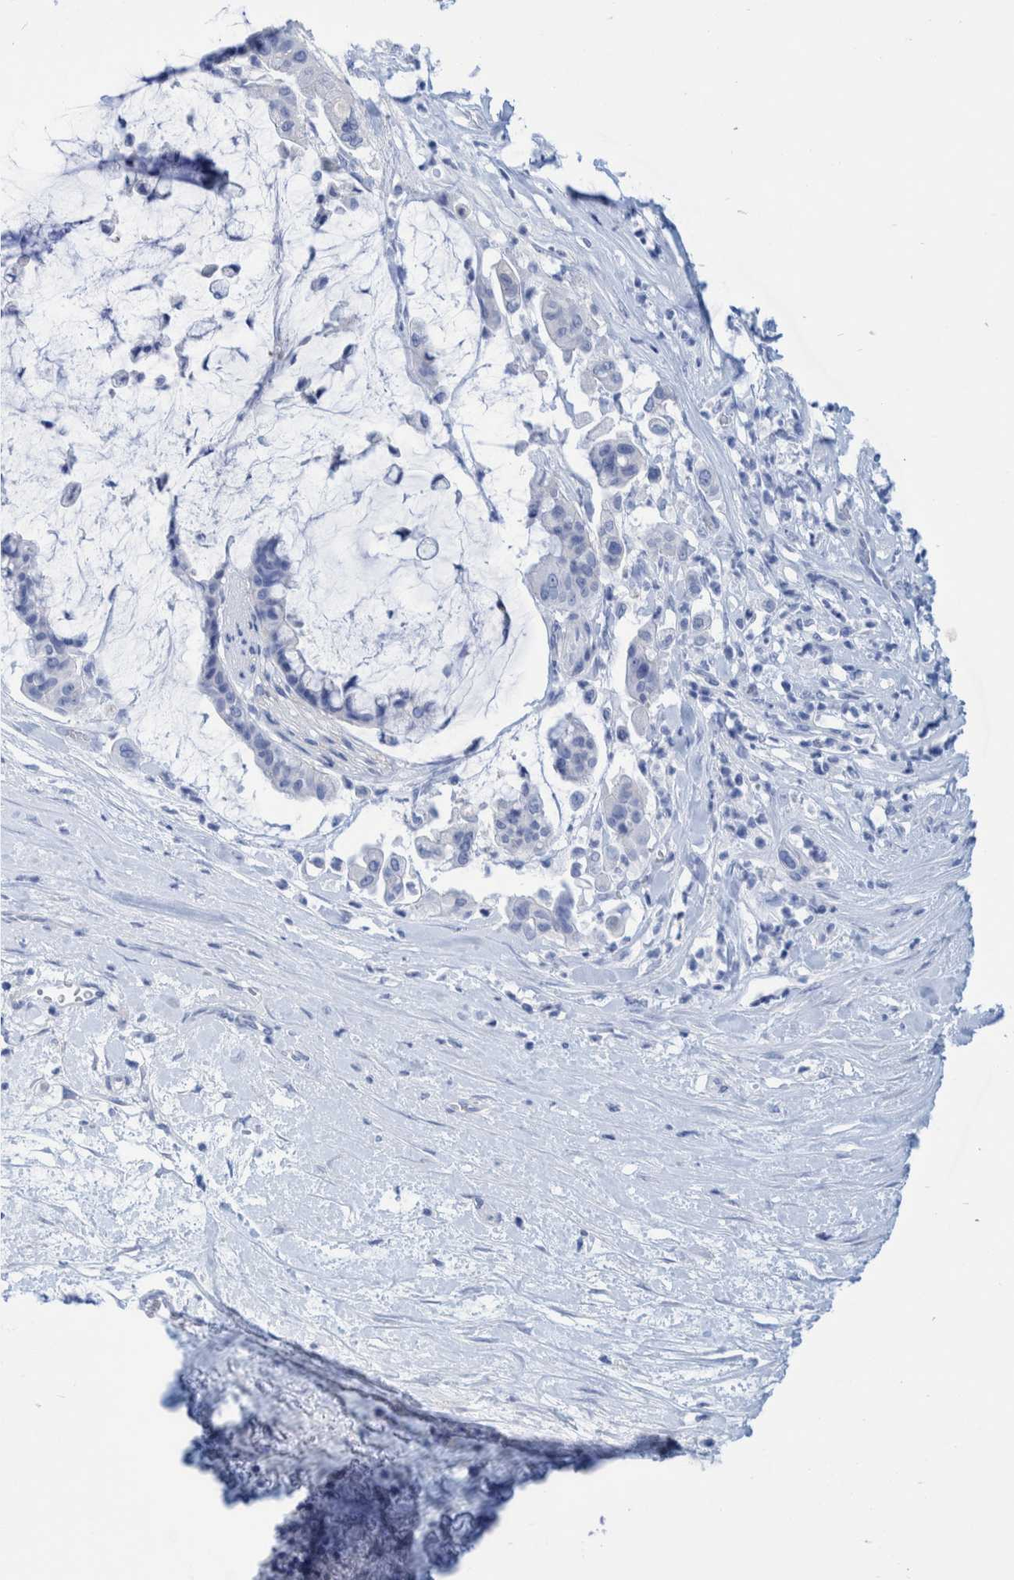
{"staining": {"intensity": "negative", "quantity": "none", "location": "none"}, "tissue": "pancreatic cancer", "cell_type": "Tumor cells", "image_type": "cancer", "snomed": [{"axis": "morphology", "description": "Adenocarcinoma, NOS"}, {"axis": "topography", "description": "Pancreas"}], "caption": "The photomicrograph shows no significant expression in tumor cells of pancreatic cancer (adenocarcinoma). (DAB (3,3'-diaminobenzidine) immunohistochemistry (IHC), high magnification).", "gene": "PERP", "patient": {"sex": "male", "age": 41}}